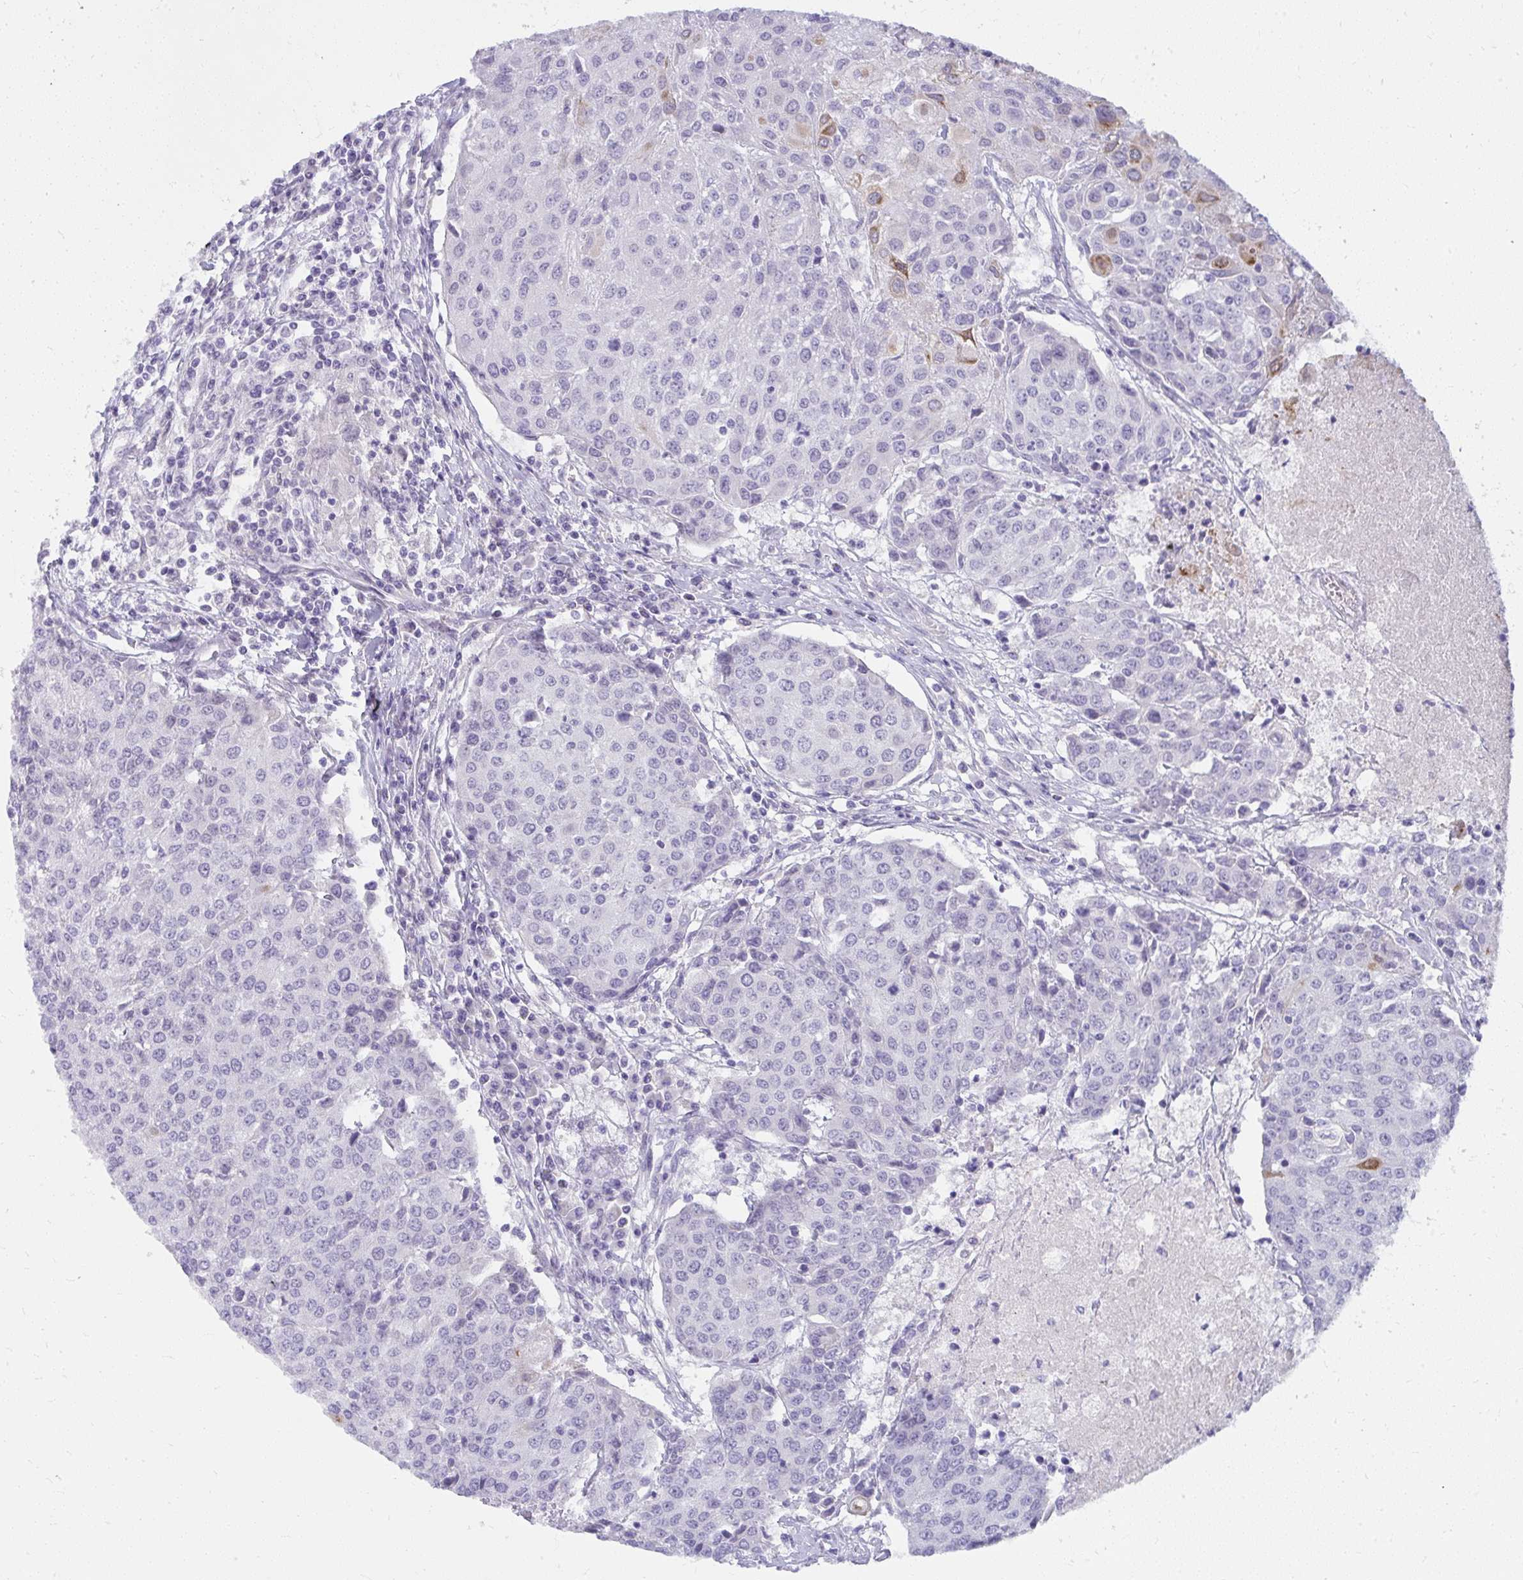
{"staining": {"intensity": "moderate", "quantity": "<25%", "location": "cytoplasmic/membranous"}, "tissue": "urothelial cancer", "cell_type": "Tumor cells", "image_type": "cancer", "snomed": [{"axis": "morphology", "description": "Urothelial carcinoma, High grade"}, {"axis": "topography", "description": "Urinary bladder"}], "caption": "High-grade urothelial carcinoma was stained to show a protein in brown. There is low levels of moderate cytoplasmic/membranous staining in about <25% of tumor cells.", "gene": "UGT3A2", "patient": {"sex": "female", "age": 85}}